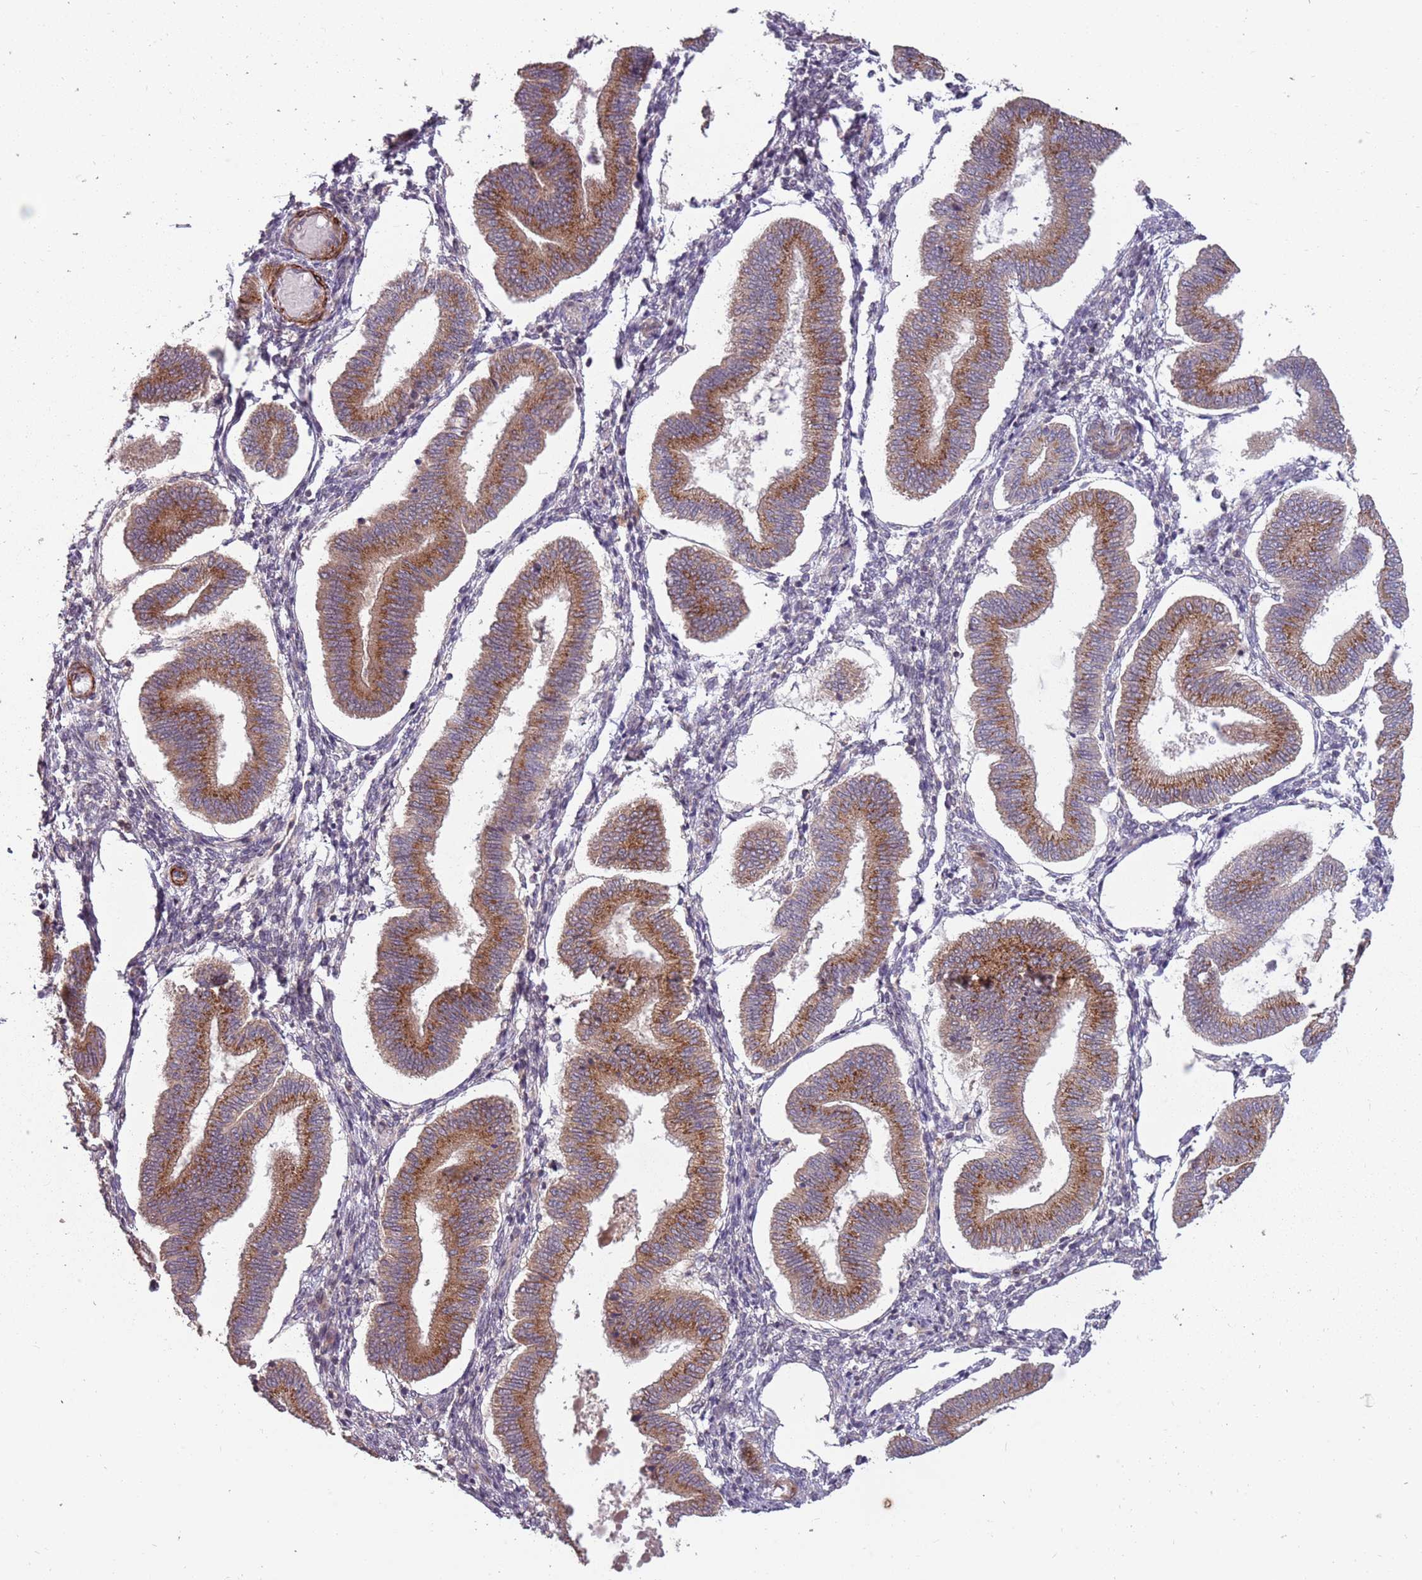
{"staining": {"intensity": "negative", "quantity": "none", "location": "none"}, "tissue": "endometrium", "cell_type": "Cells in endometrial stroma", "image_type": "normal", "snomed": [{"axis": "morphology", "description": "Normal tissue, NOS"}, {"axis": "topography", "description": "Endometrium"}], "caption": "Cells in endometrial stroma are negative for protein expression in benign human endometrium. Nuclei are stained in blue.", "gene": "PLD6", "patient": {"sex": "female", "age": 39}}